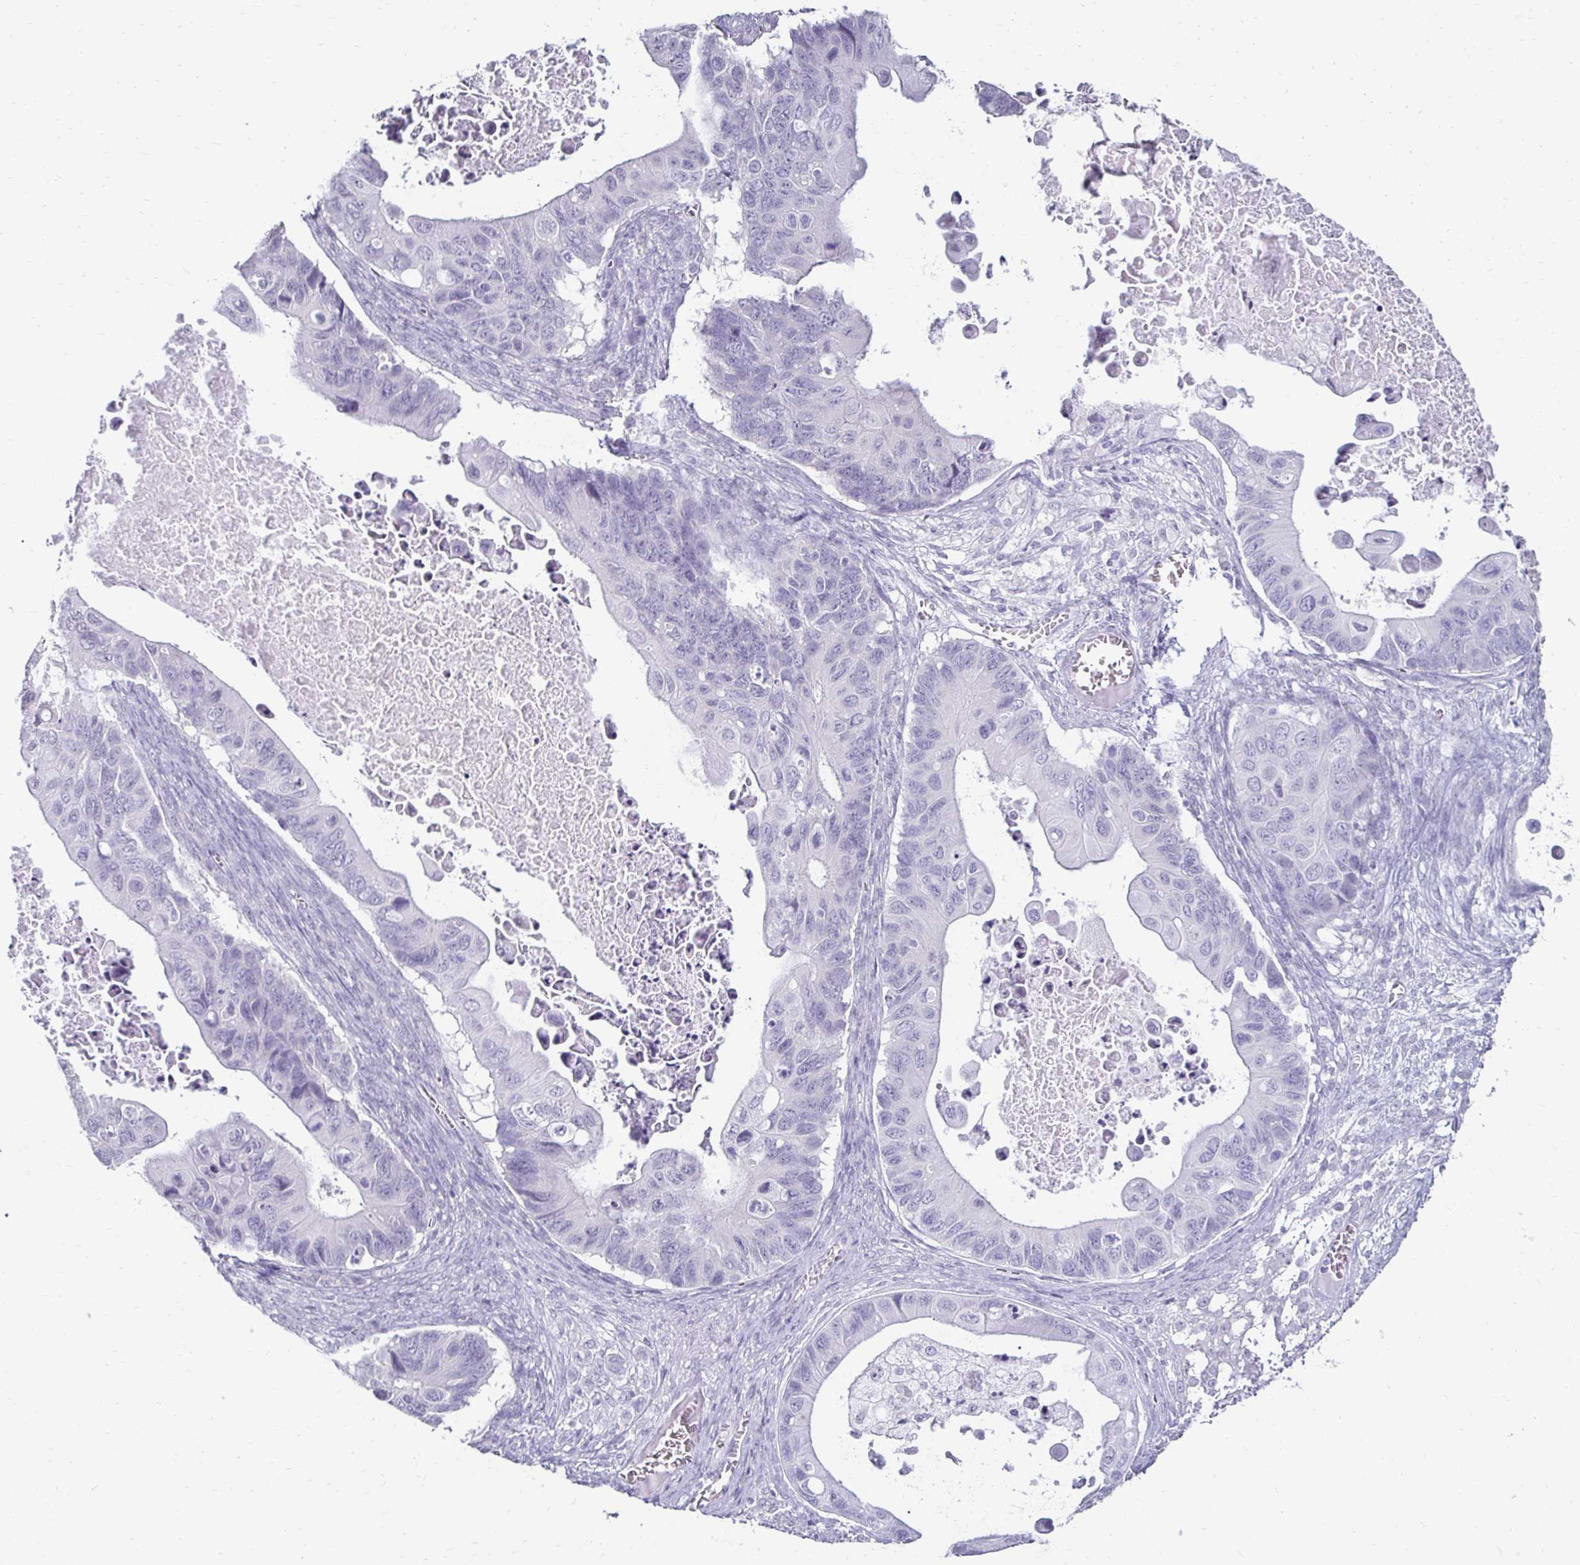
{"staining": {"intensity": "negative", "quantity": "none", "location": "none"}, "tissue": "ovarian cancer", "cell_type": "Tumor cells", "image_type": "cancer", "snomed": [{"axis": "morphology", "description": "Cystadenocarcinoma, mucinous, NOS"}, {"axis": "topography", "description": "Ovary"}], "caption": "Image shows no significant protein expression in tumor cells of ovarian mucinous cystadenocarcinoma.", "gene": "TOMM34", "patient": {"sex": "female", "age": 64}}